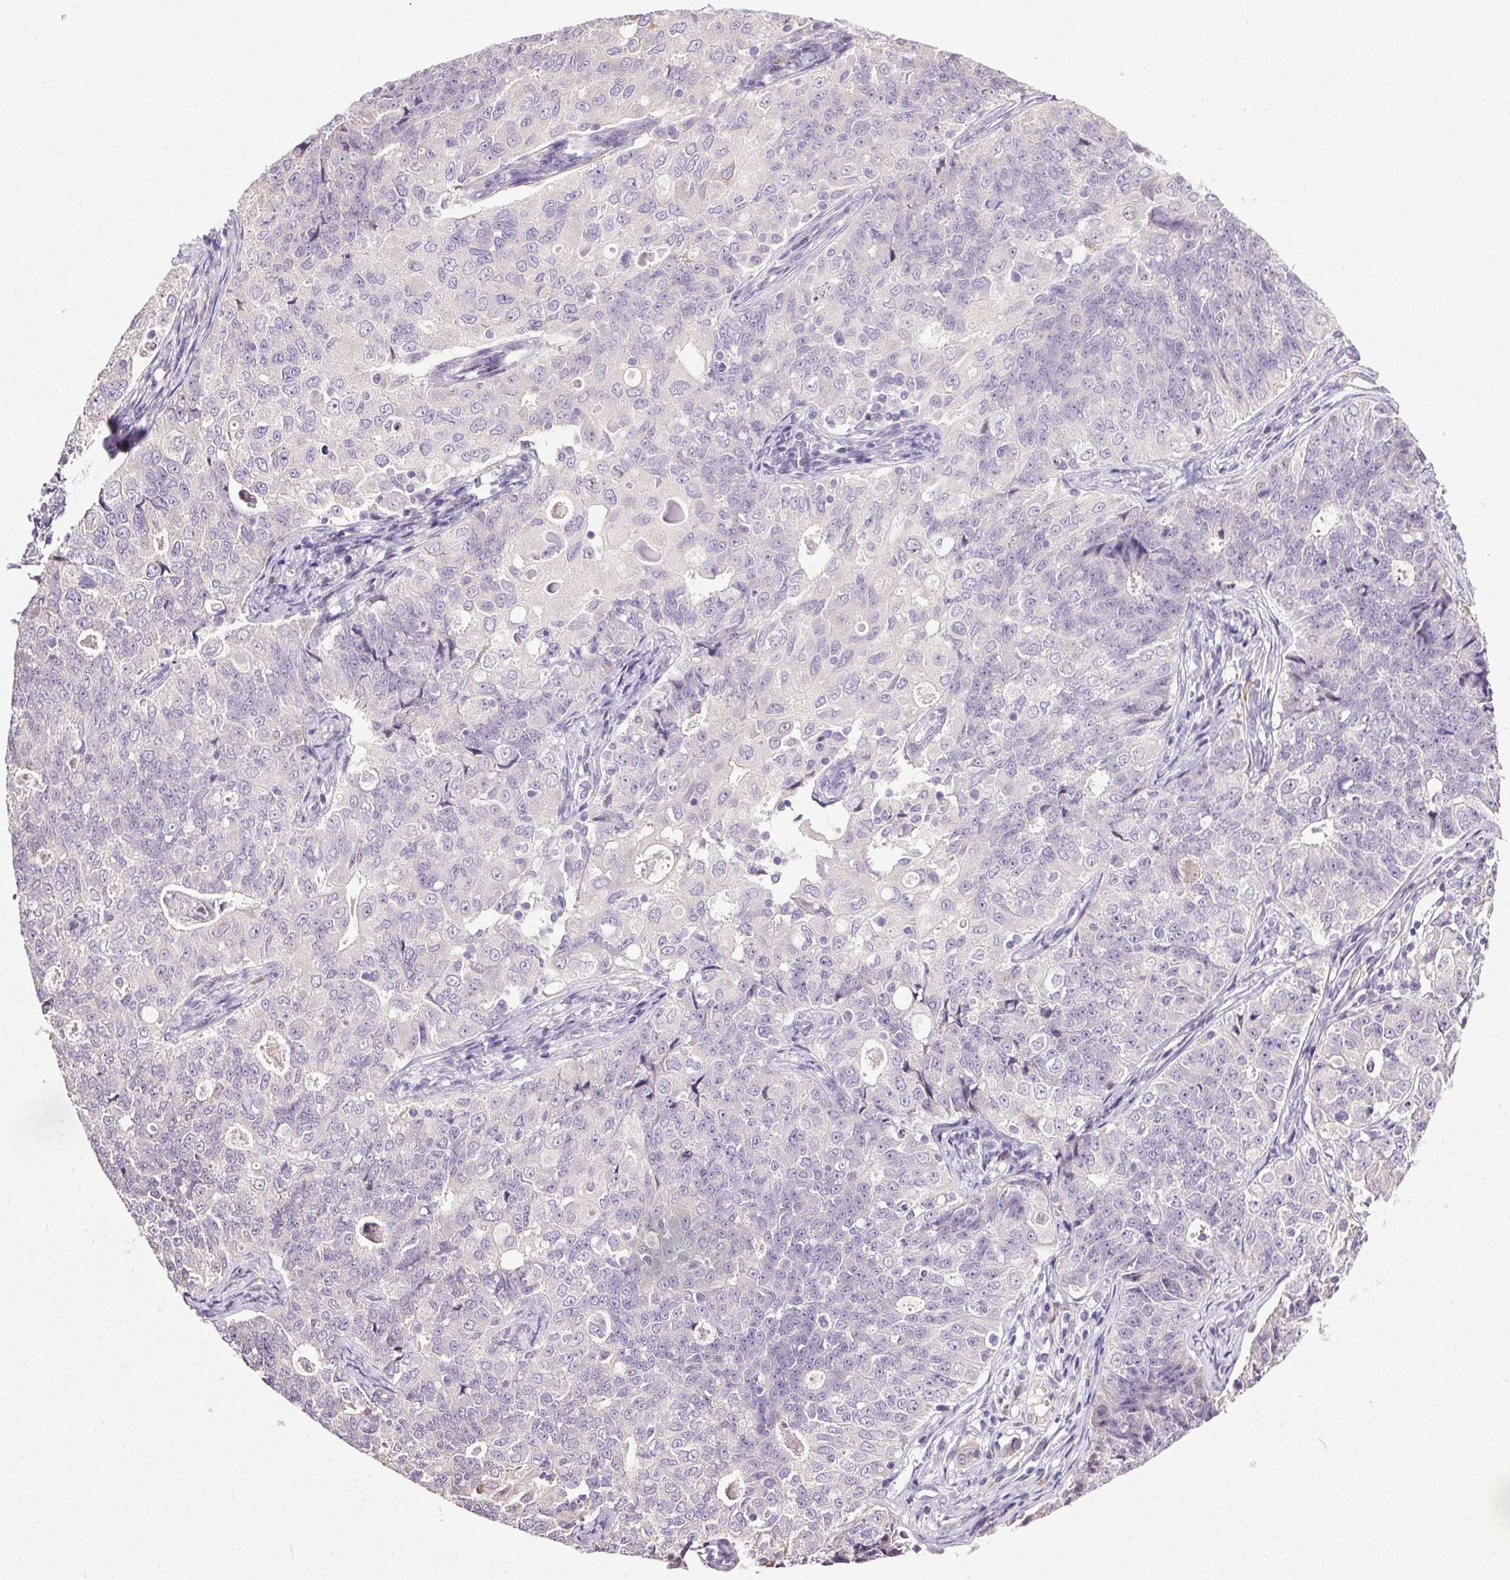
{"staining": {"intensity": "negative", "quantity": "none", "location": "none"}, "tissue": "endometrial cancer", "cell_type": "Tumor cells", "image_type": "cancer", "snomed": [{"axis": "morphology", "description": "Adenocarcinoma, NOS"}, {"axis": "topography", "description": "Endometrium"}], "caption": "Endometrial adenocarcinoma was stained to show a protein in brown. There is no significant positivity in tumor cells.", "gene": "SNX31", "patient": {"sex": "female", "age": 43}}